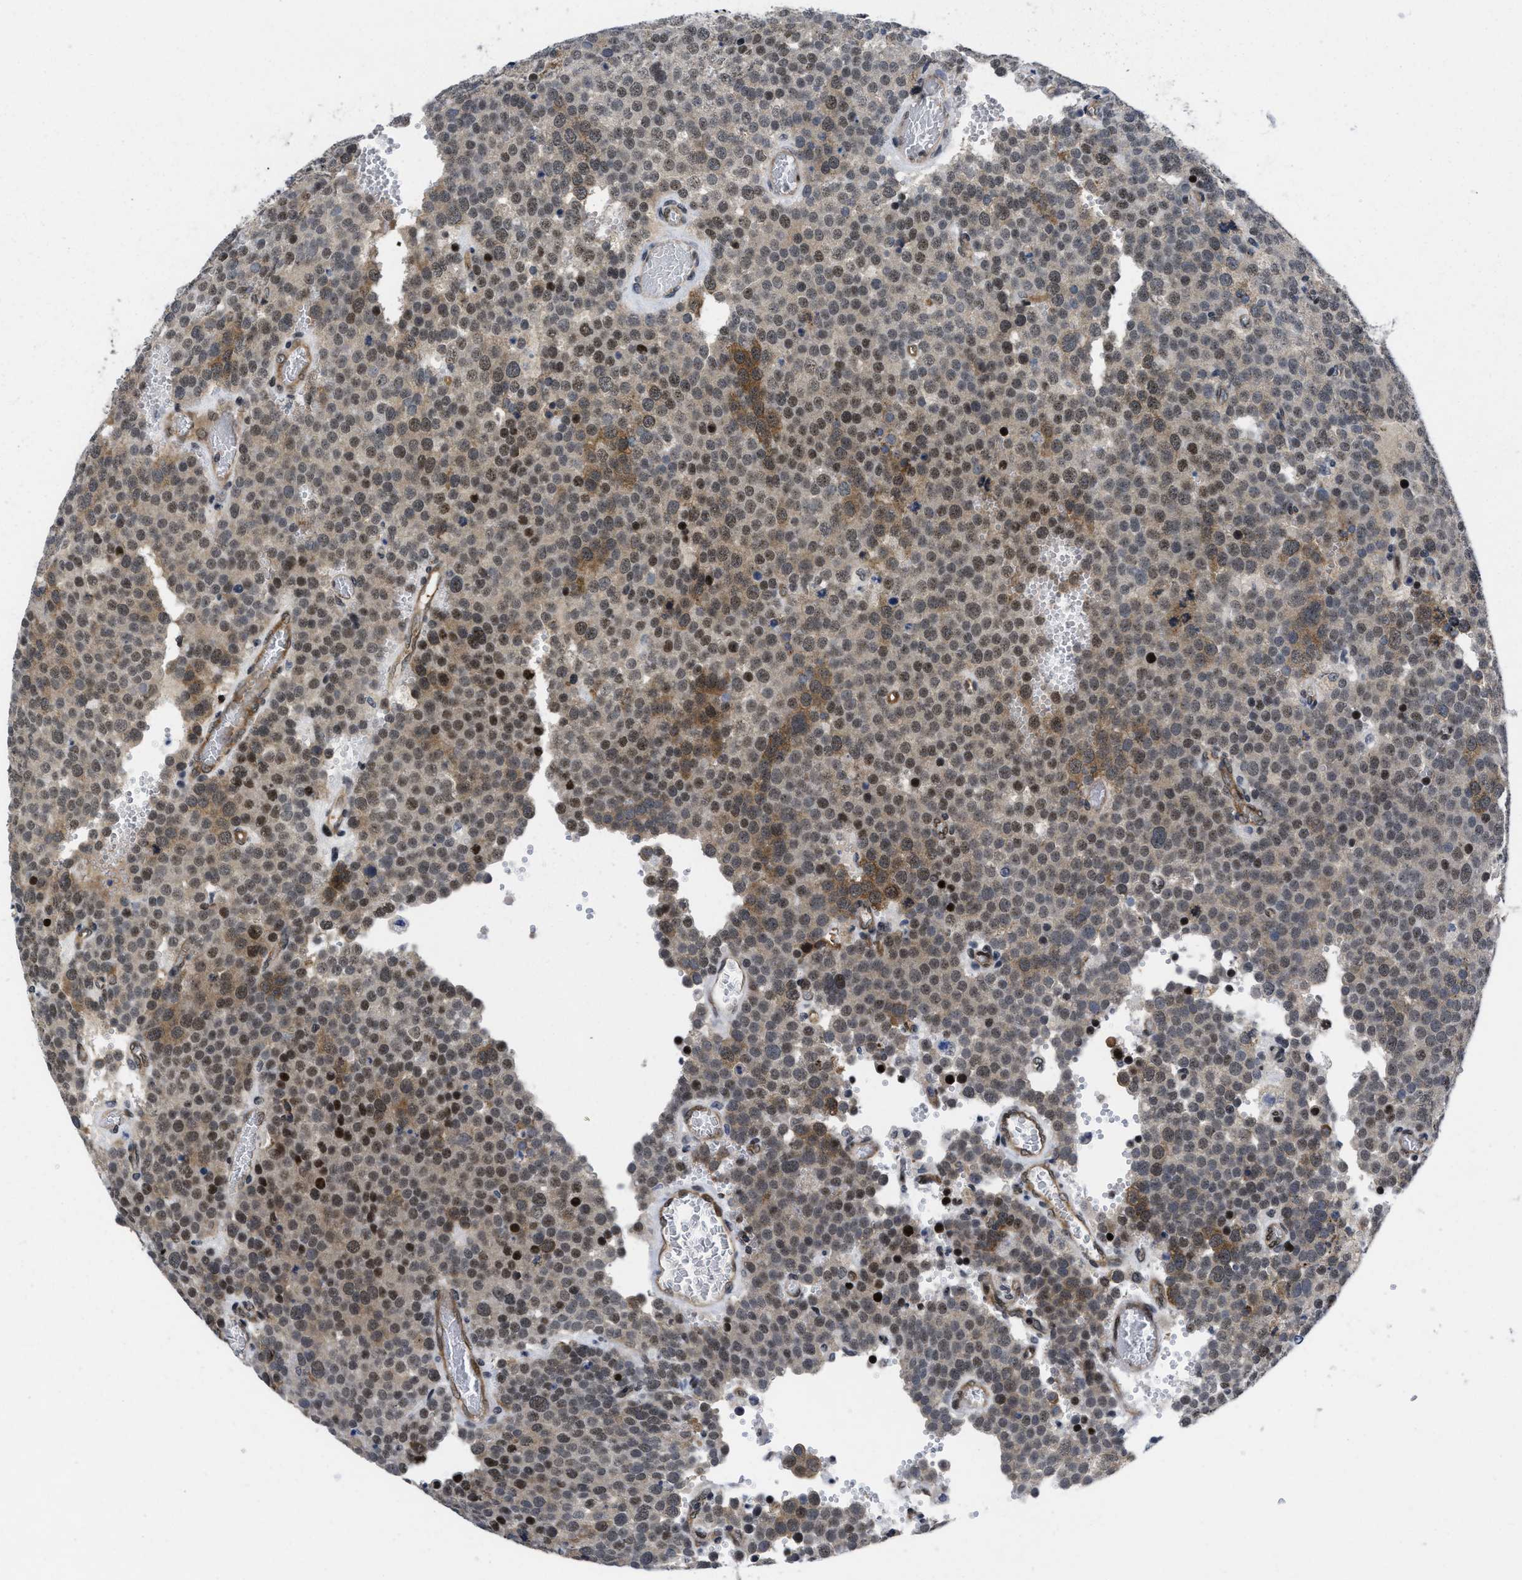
{"staining": {"intensity": "moderate", "quantity": ">75%", "location": "cytoplasmic/membranous,nuclear"}, "tissue": "testis cancer", "cell_type": "Tumor cells", "image_type": "cancer", "snomed": [{"axis": "morphology", "description": "Normal tissue, NOS"}, {"axis": "morphology", "description": "Seminoma, NOS"}, {"axis": "topography", "description": "Testis"}], "caption": "This is an image of immunohistochemistry staining of testis seminoma, which shows moderate positivity in the cytoplasmic/membranous and nuclear of tumor cells.", "gene": "HIF1A", "patient": {"sex": "male", "age": 71}}